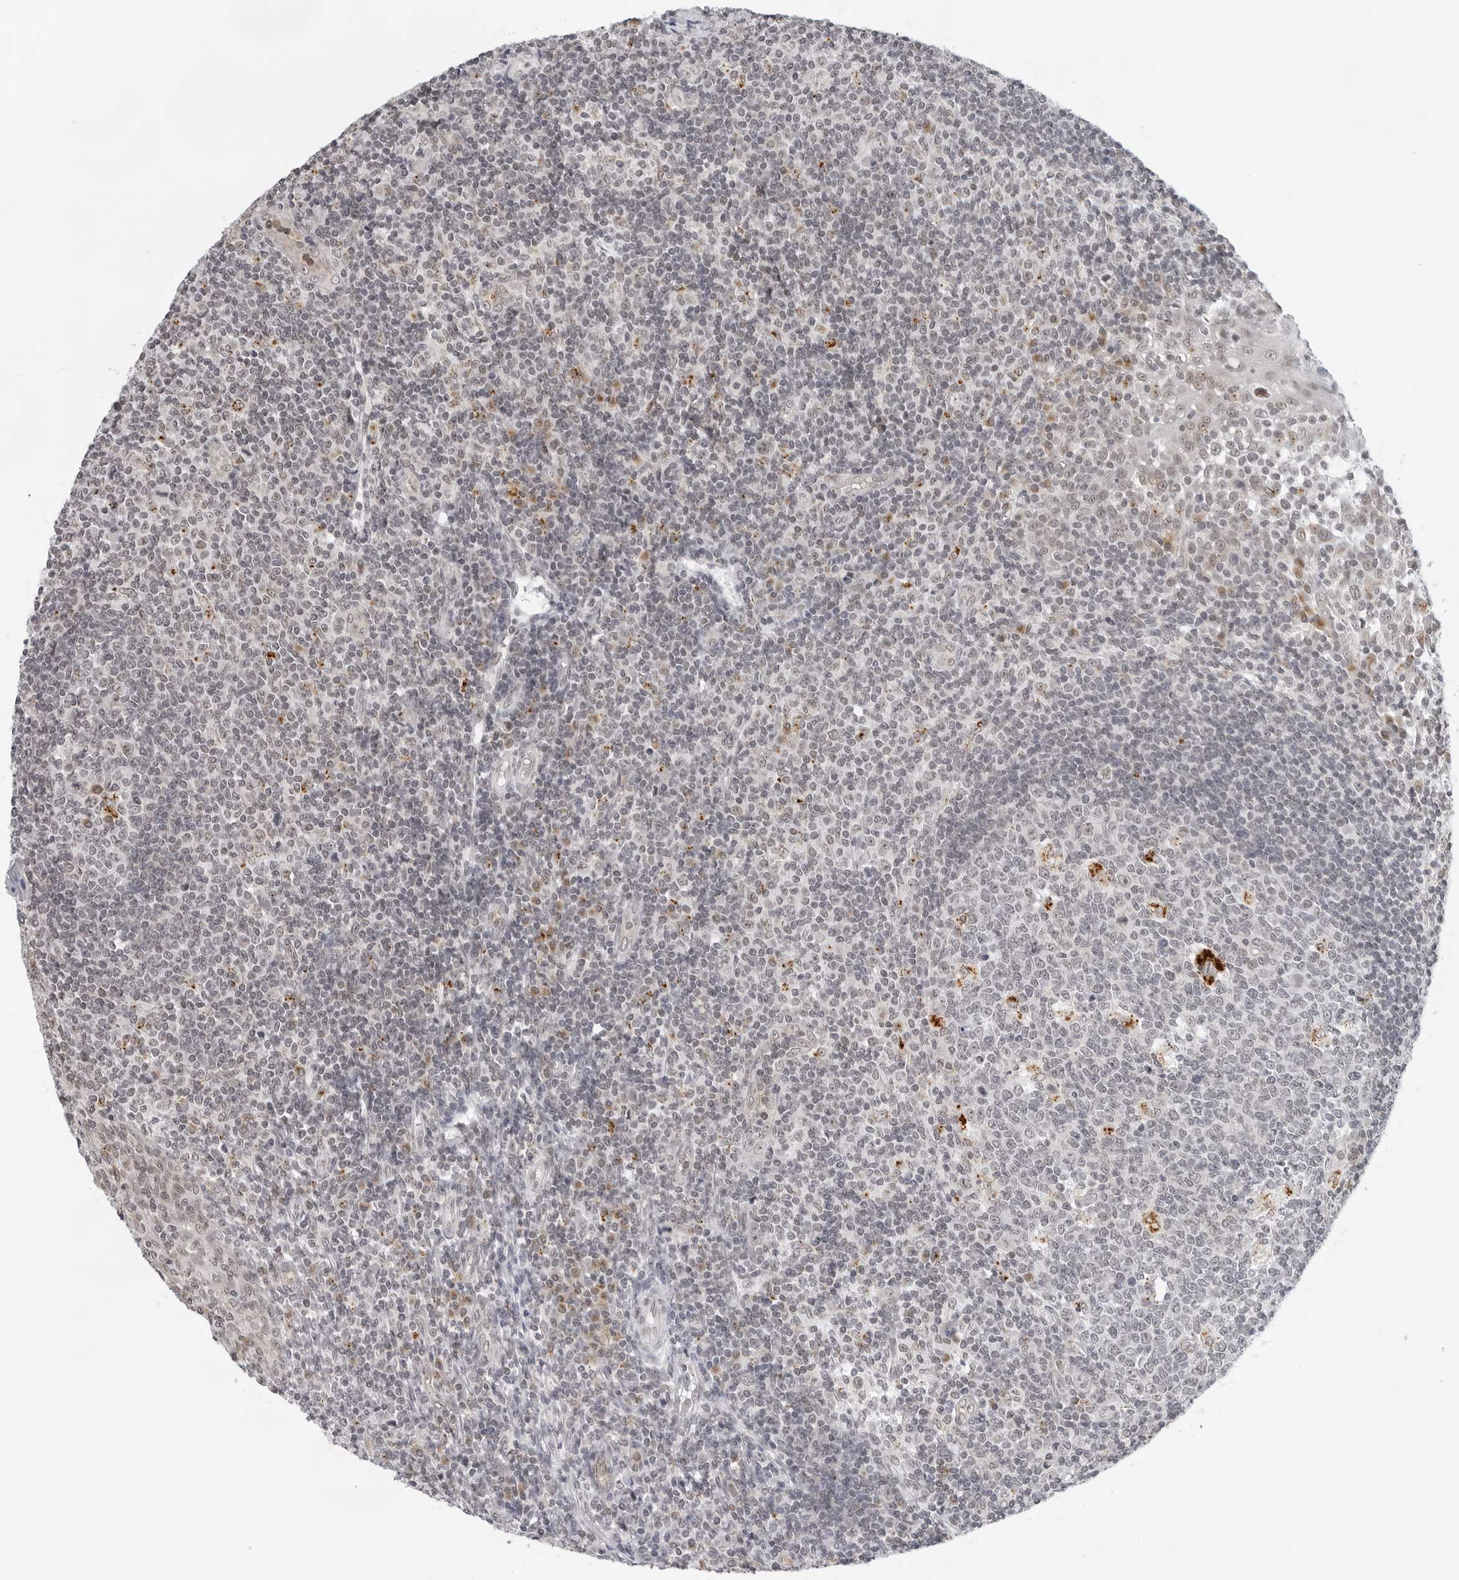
{"staining": {"intensity": "negative", "quantity": "none", "location": "none"}, "tissue": "tonsil", "cell_type": "Germinal center cells", "image_type": "normal", "snomed": [{"axis": "morphology", "description": "Normal tissue, NOS"}, {"axis": "topography", "description": "Tonsil"}], "caption": "Immunohistochemical staining of normal tonsil demonstrates no significant positivity in germinal center cells.", "gene": "TOX4", "patient": {"sex": "female", "age": 19}}